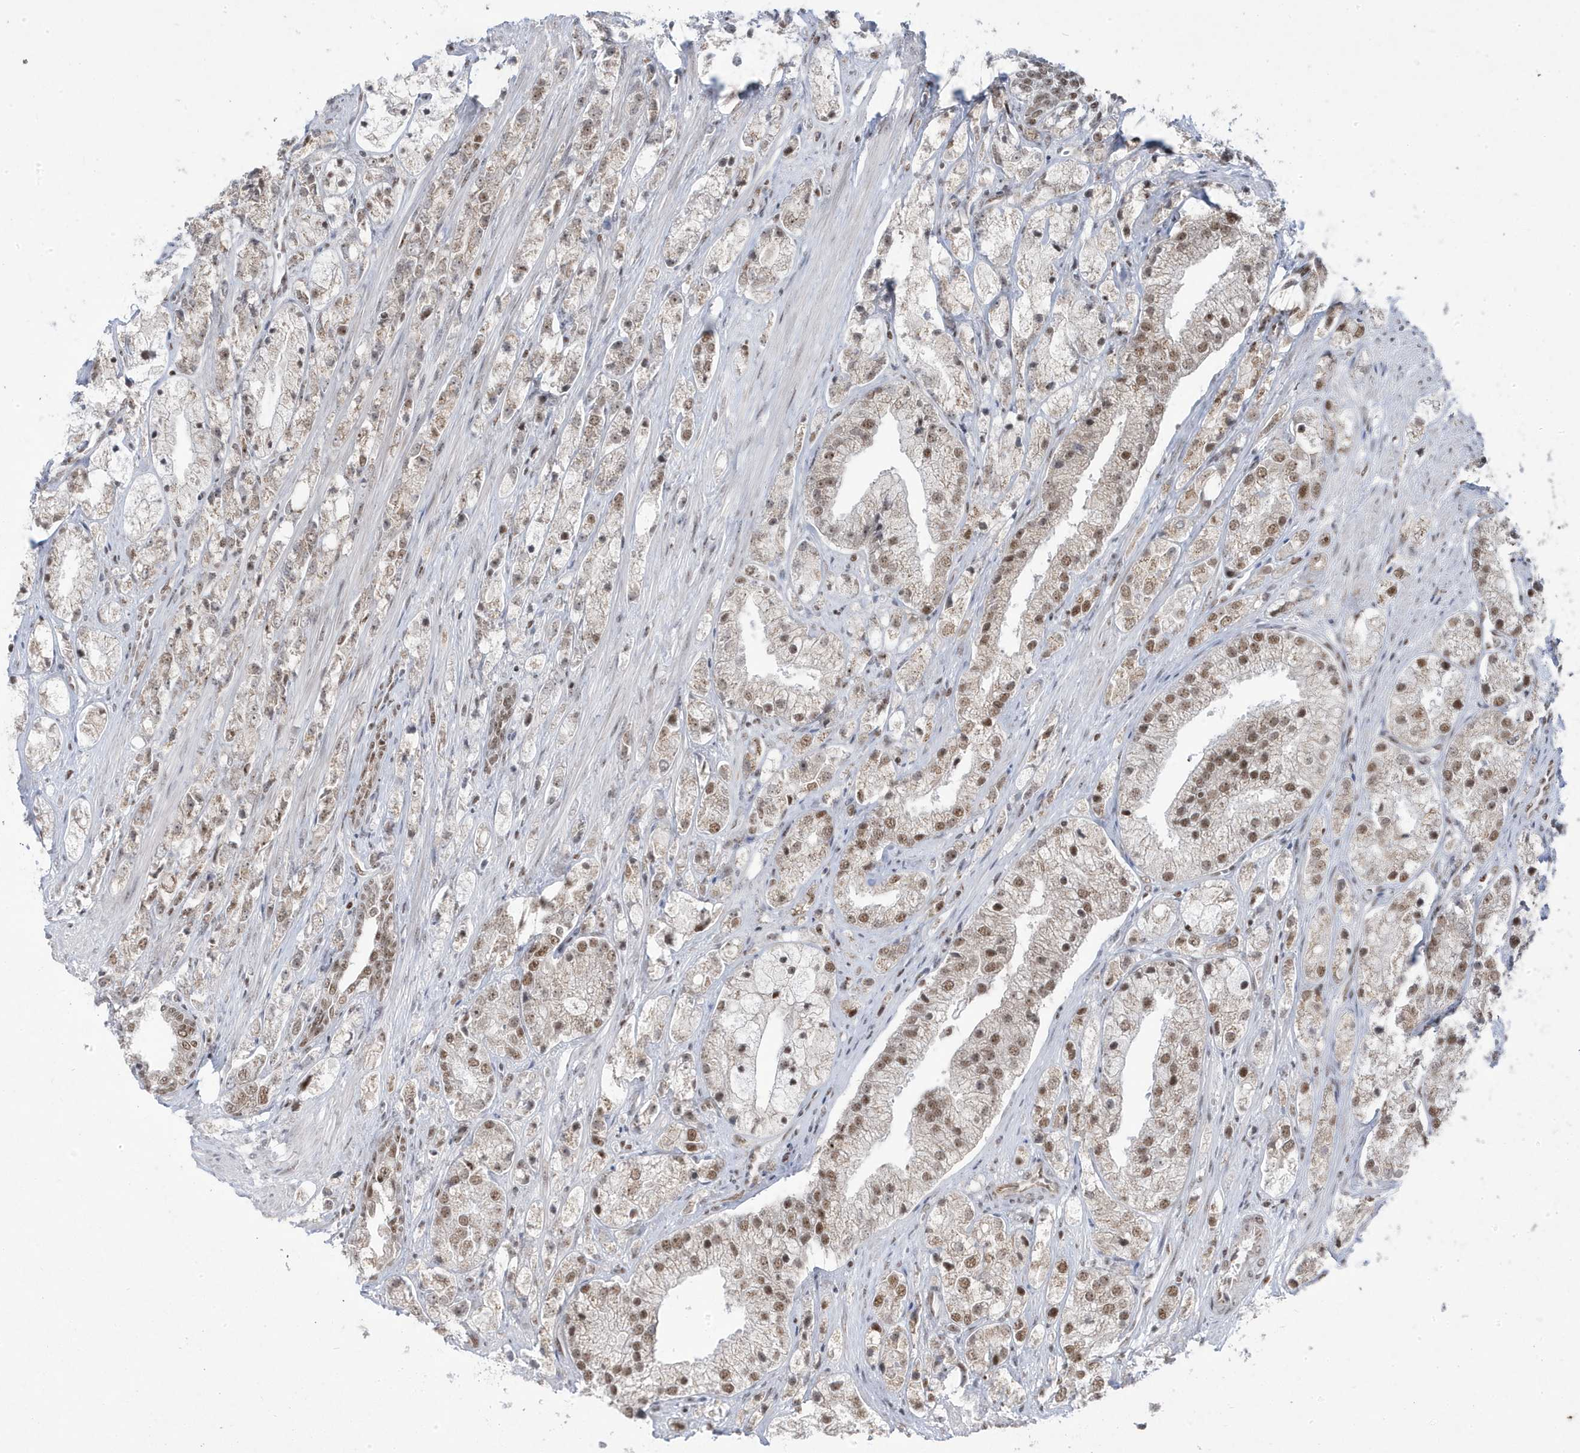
{"staining": {"intensity": "moderate", "quantity": ">75%", "location": "nuclear"}, "tissue": "prostate cancer", "cell_type": "Tumor cells", "image_type": "cancer", "snomed": [{"axis": "morphology", "description": "Adenocarcinoma, High grade"}, {"axis": "topography", "description": "Prostate"}], "caption": "The histopathology image demonstrates a brown stain indicating the presence of a protein in the nuclear of tumor cells in adenocarcinoma (high-grade) (prostate). (DAB (3,3'-diaminobenzidine) = brown stain, brightfield microscopy at high magnification).", "gene": "MTREX", "patient": {"sex": "male", "age": 50}}